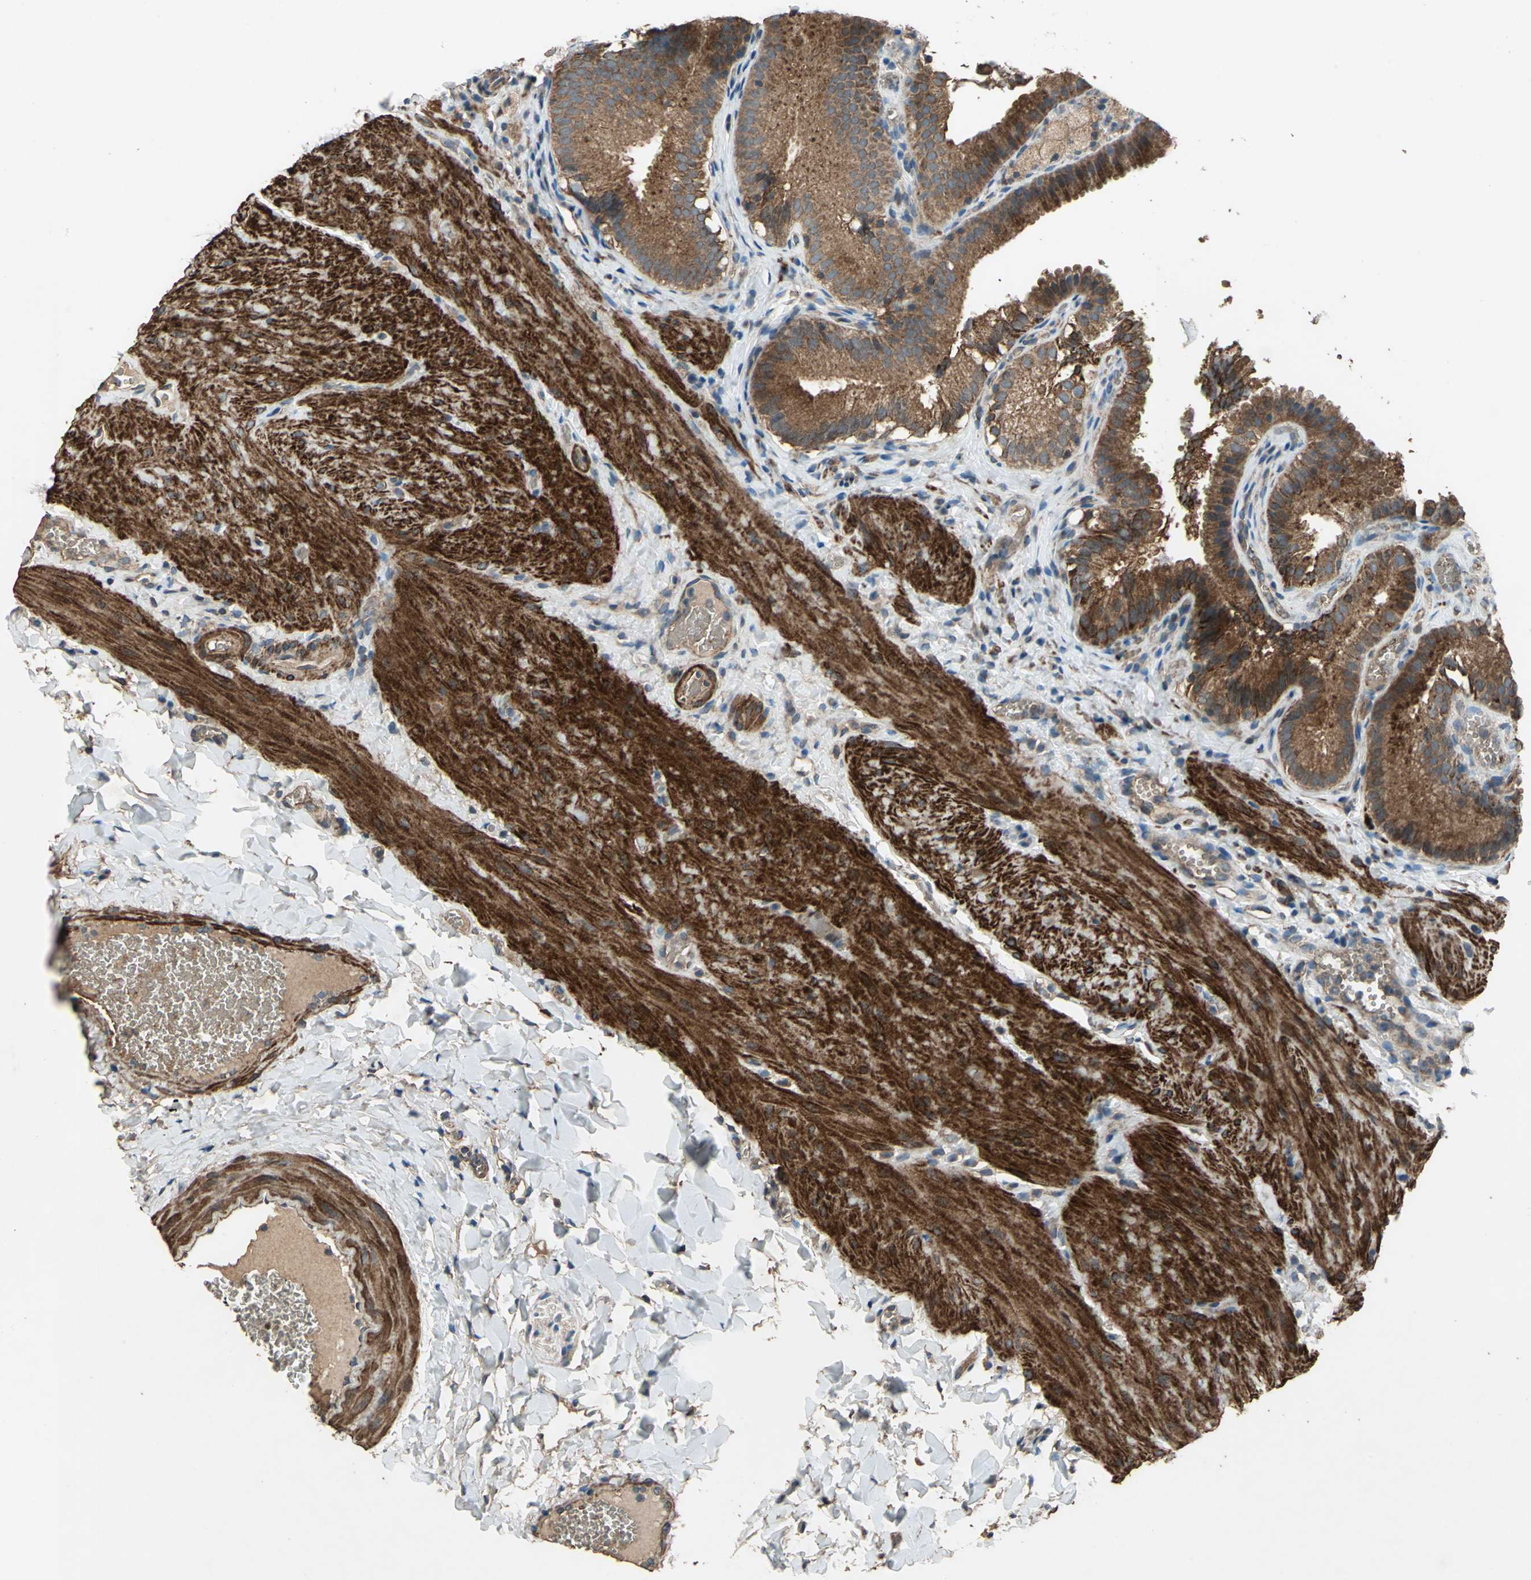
{"staining": {"intensity": "strong", "quantity": ">75%", "location": "cytoplasmic/membranous"}, "tissue": "gallbladder", "cell_type": "Glandular cells", "image_type": "normal", "snomed": [{"axis": "morphology", "description": "Normal tissue, NOS"}, {"axis": "topography", "description": "Gallbladder"}], "caption": "Strong cytoplasmic/membranous protein staining is seen in about >75% of glandular cells in gallbladder.", "gene": "POLRMT", "patient": {"sex": "female", "age": 24}}